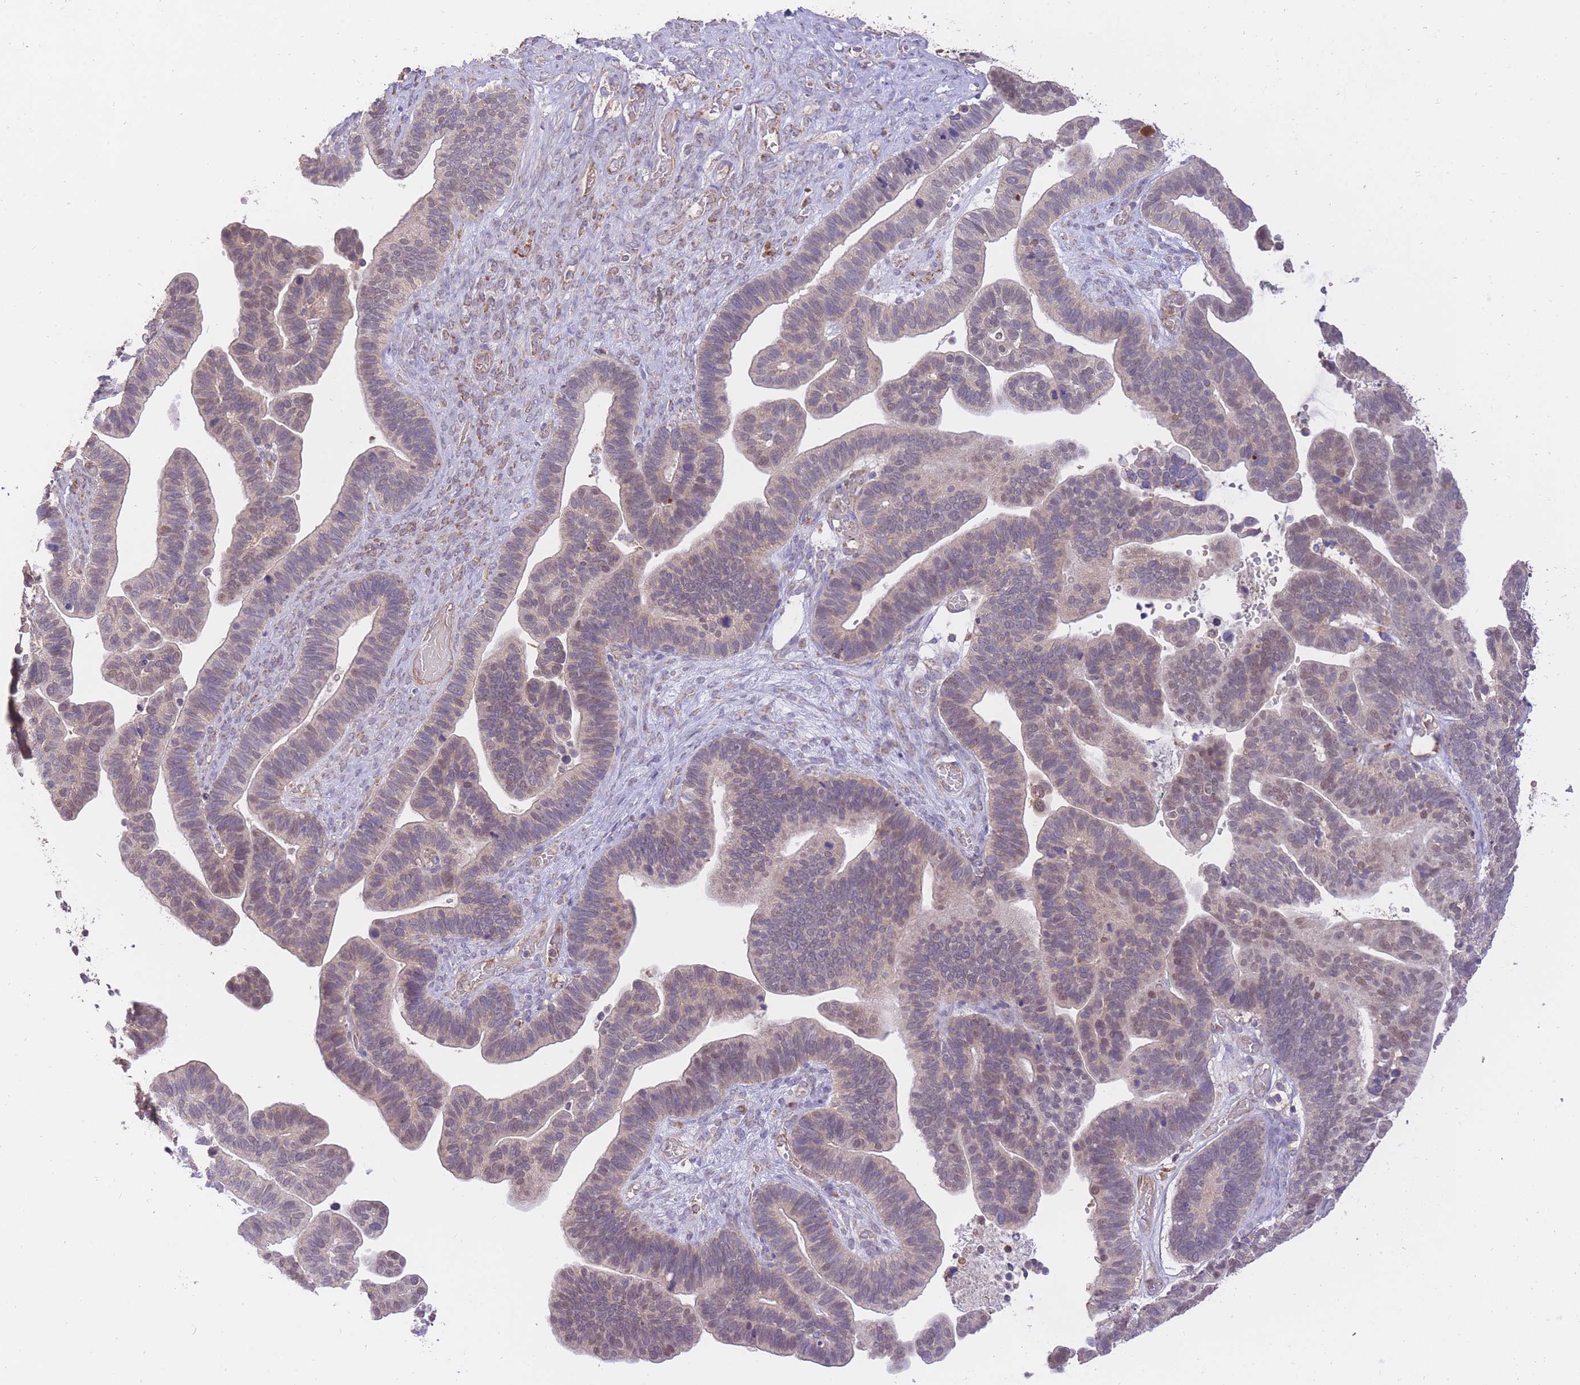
{"staining": {"intensity": "weak", "quantity": "<25%", "location": "cytoplasmic/membranous"}, "tissue": "ovarian cancer", "cell_type": "Tumor cells", "image_type": "cancer", "snomed": [{"axis": "morphology", "description": "Cystadenocarcinoma, serous, NOS"}, {"axis": "topography", "description": "Ovary"}], "caption": "IHC of serous cystadenocarcinoma (ovarian) reveals no staining in tumor cells.", "gene": "PREP", "patient": {"sex": "female", "age": 56}}